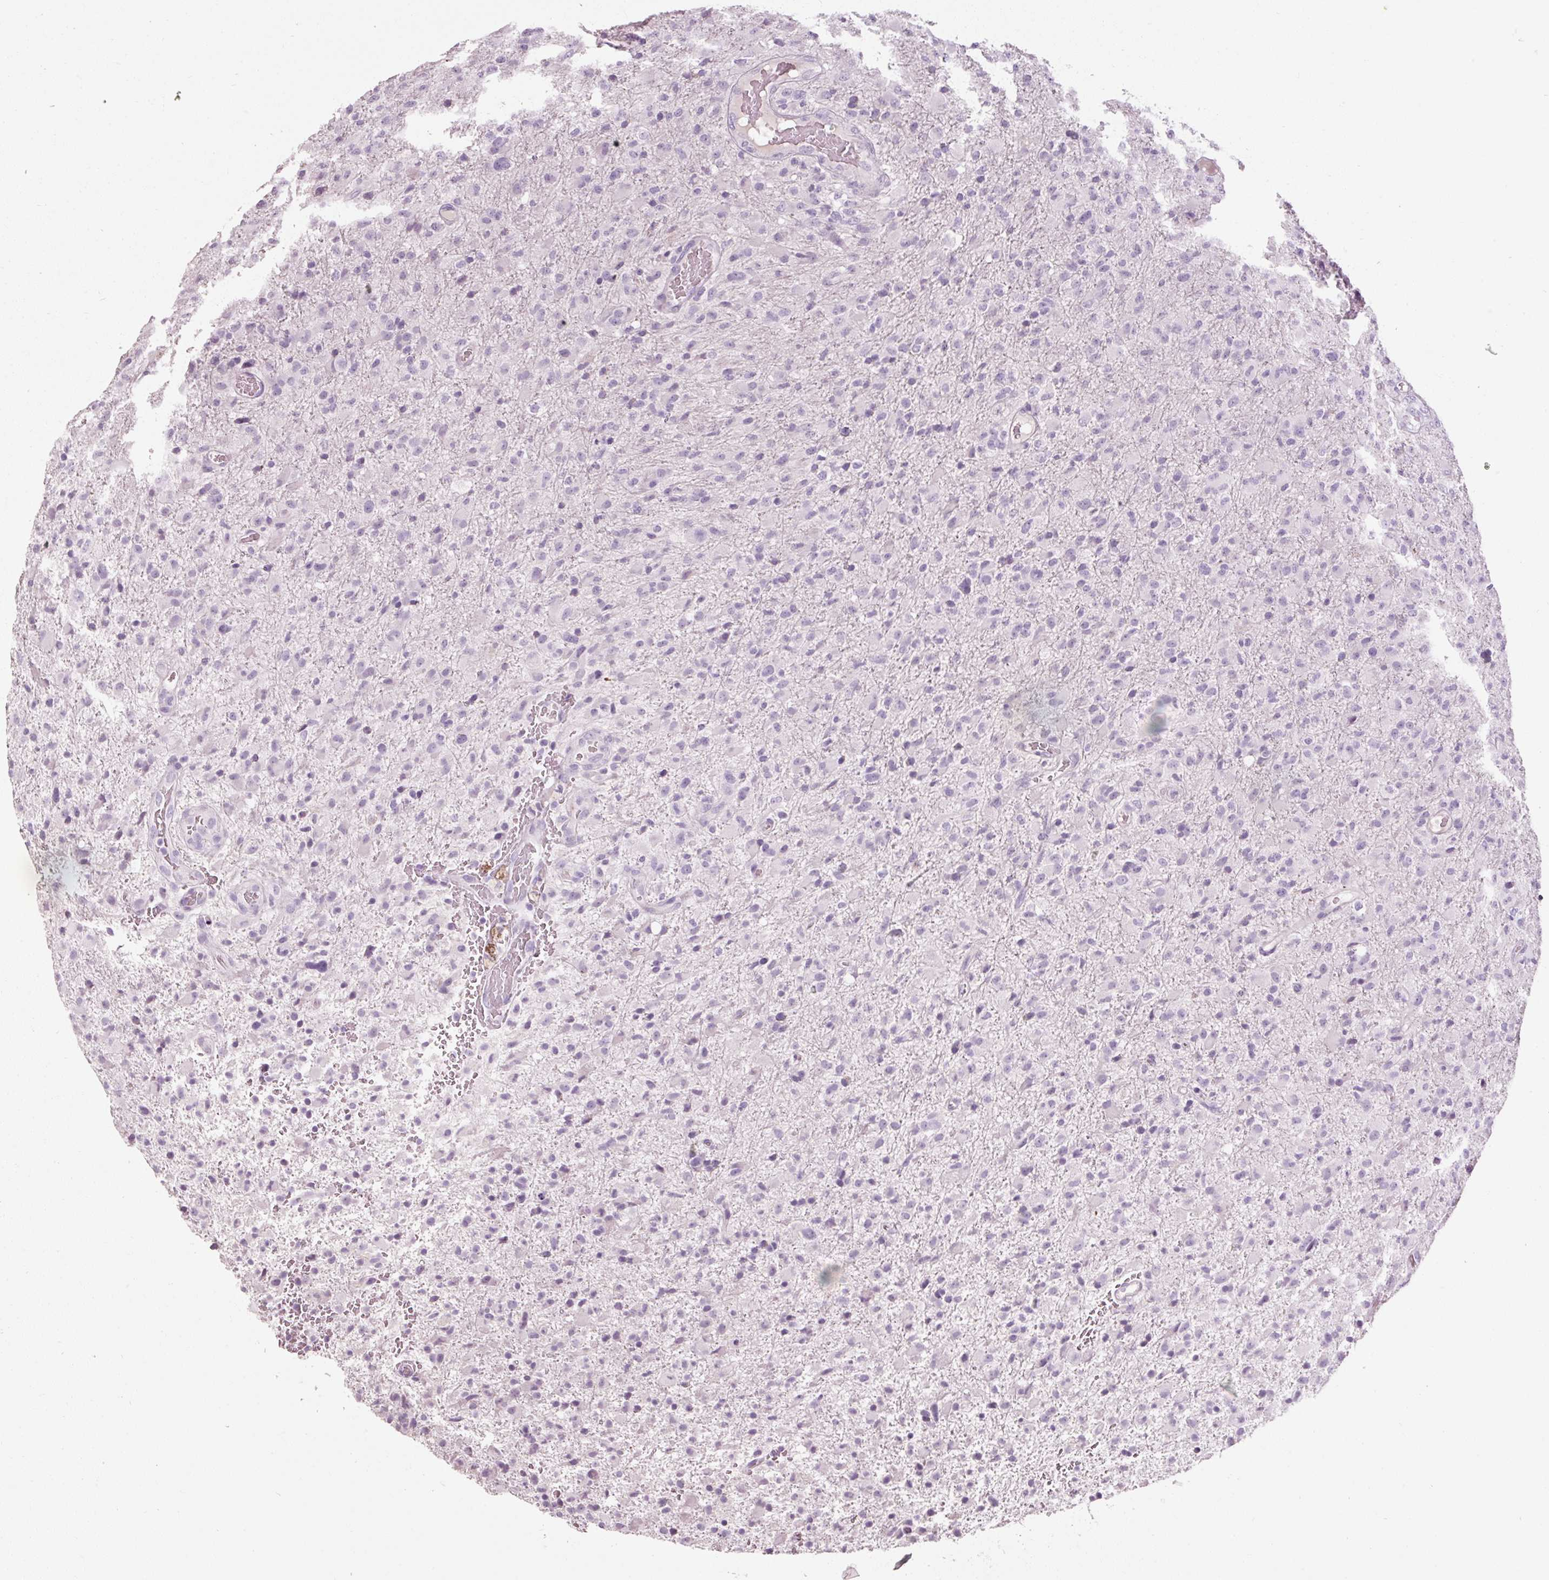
{"staining": {"intensity": "negative", "quantity": "none", "location": "none"}, "tissue": "glioma", "cell_type": "Tumor cells", "image_type": "cancer", "snomed": [{"axis": "morphology", "description": "Glioma, malignant, Low grade"}, {"axis": "topography", "description": "Brain"}], "caption": "Glioma stained for a protein using immunohistochemistry demonstrates no staining tumor cells.", "gene": "MUC5AC", "patient": {"sex": "male", "age": 65}}